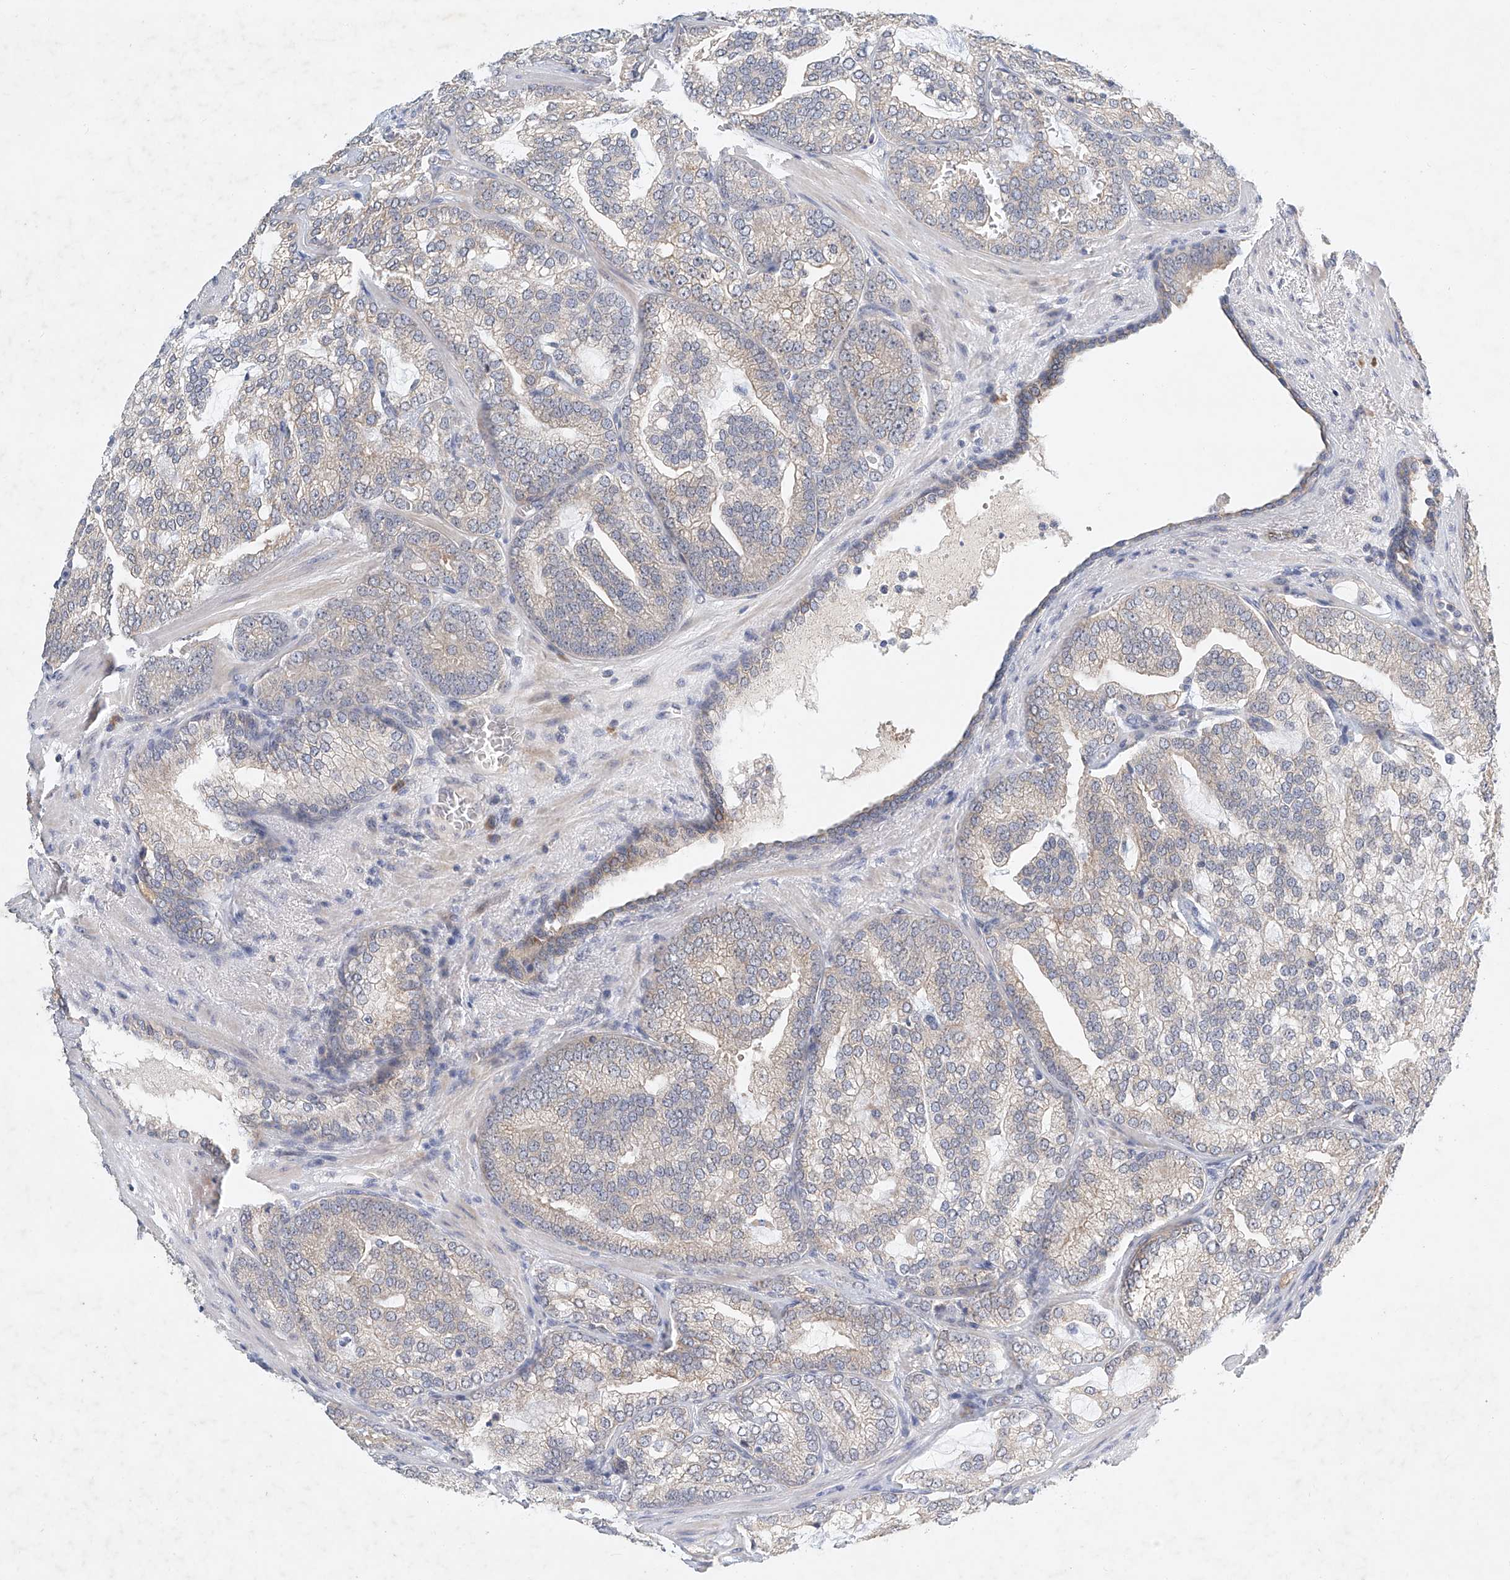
{"staining": {"intensity": "moderate", "quantity": "<25%", "location": "cytoplasmic/membranous"}, "tissue": "prostate cancer", "cell_type": "Tumor cells", "image_type": "cancer", "snomed": [{"axis": "morphology", "description": "Normal morphology"}, {"axis": "morphology", "description": "Adenocarcinoma, Low grade"}, {"axis": "topography", "description": "Prostate"}], "caption": "Immunohistochemistry (IHC) micrograph of neoplastic tissue: prostate cancer (low-grade adenocarcinoma) stained using immunohistochemistry displays low levels of moderate protein expression localized specifically in the cytoplasmic/membranous of tumor cells, appearing as a cytoplasmic/membranous brown color.", "gene": "CARMIL1", "patient": {"sex": "male", "age": 72}}